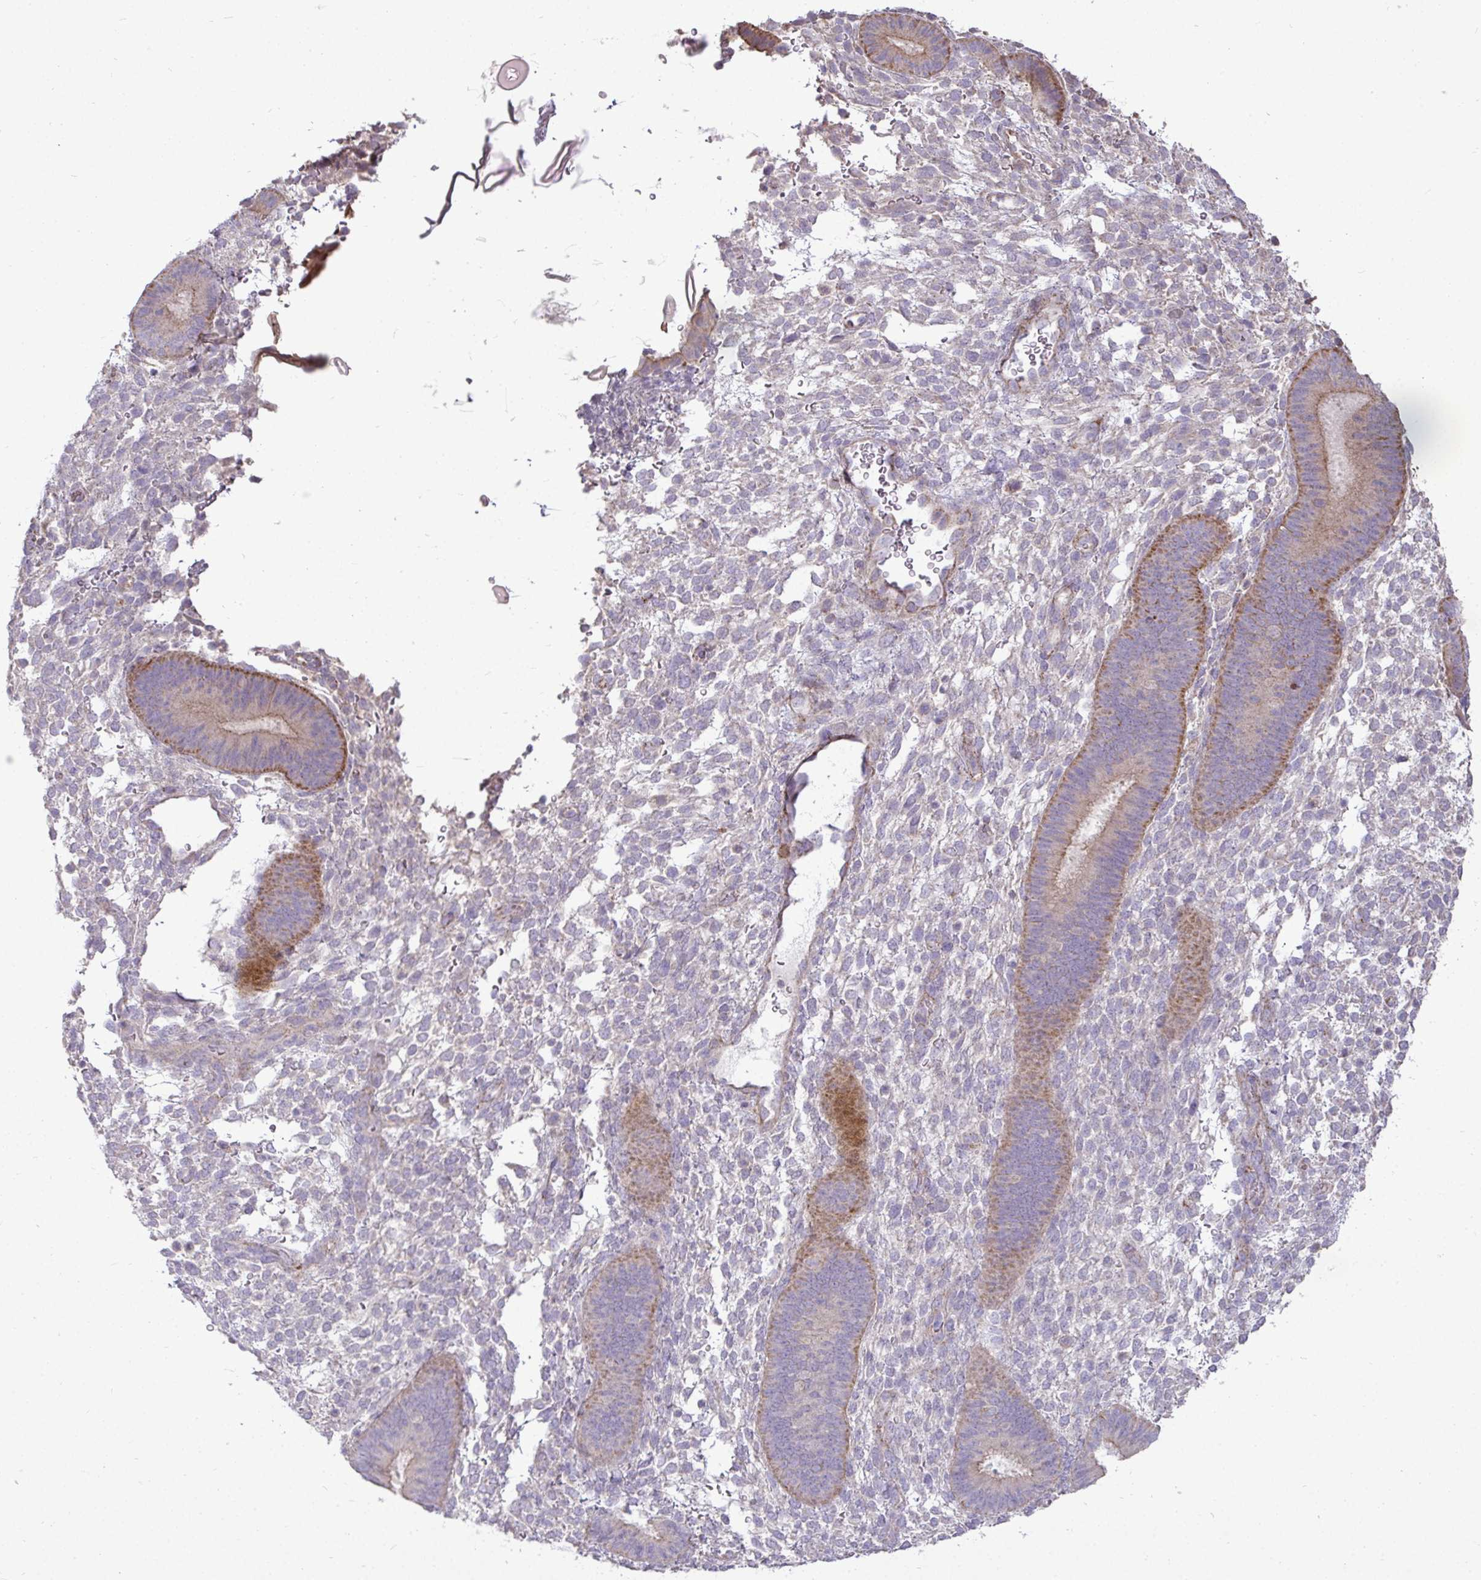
{"staining": {"intensity": "negative", "quantity": "none", "location": "none"}, "tissue": "endometrium", "cell_type": "Cells in endometrial stroma", "image_type": "normal", "snomed": [{"axis": "morphology", "description": "Normal tissue, NOS"}, {"axis": "topography", "description": "Endometrium"}], "caption": "This is a photomicrograph of immunohistochemistry (IHC) staining of unremarkable endometrium, which shows no expression in cells in endometrial stroma. Brightfield microscopy of immunohistochemistry stained with DAB (3,3'-diaminobenzidine) (brown) and hematoxylin (blue), captured at high magnification.", "gene": "STRIP1", "patient": {"sex": "female", "age": 39}}